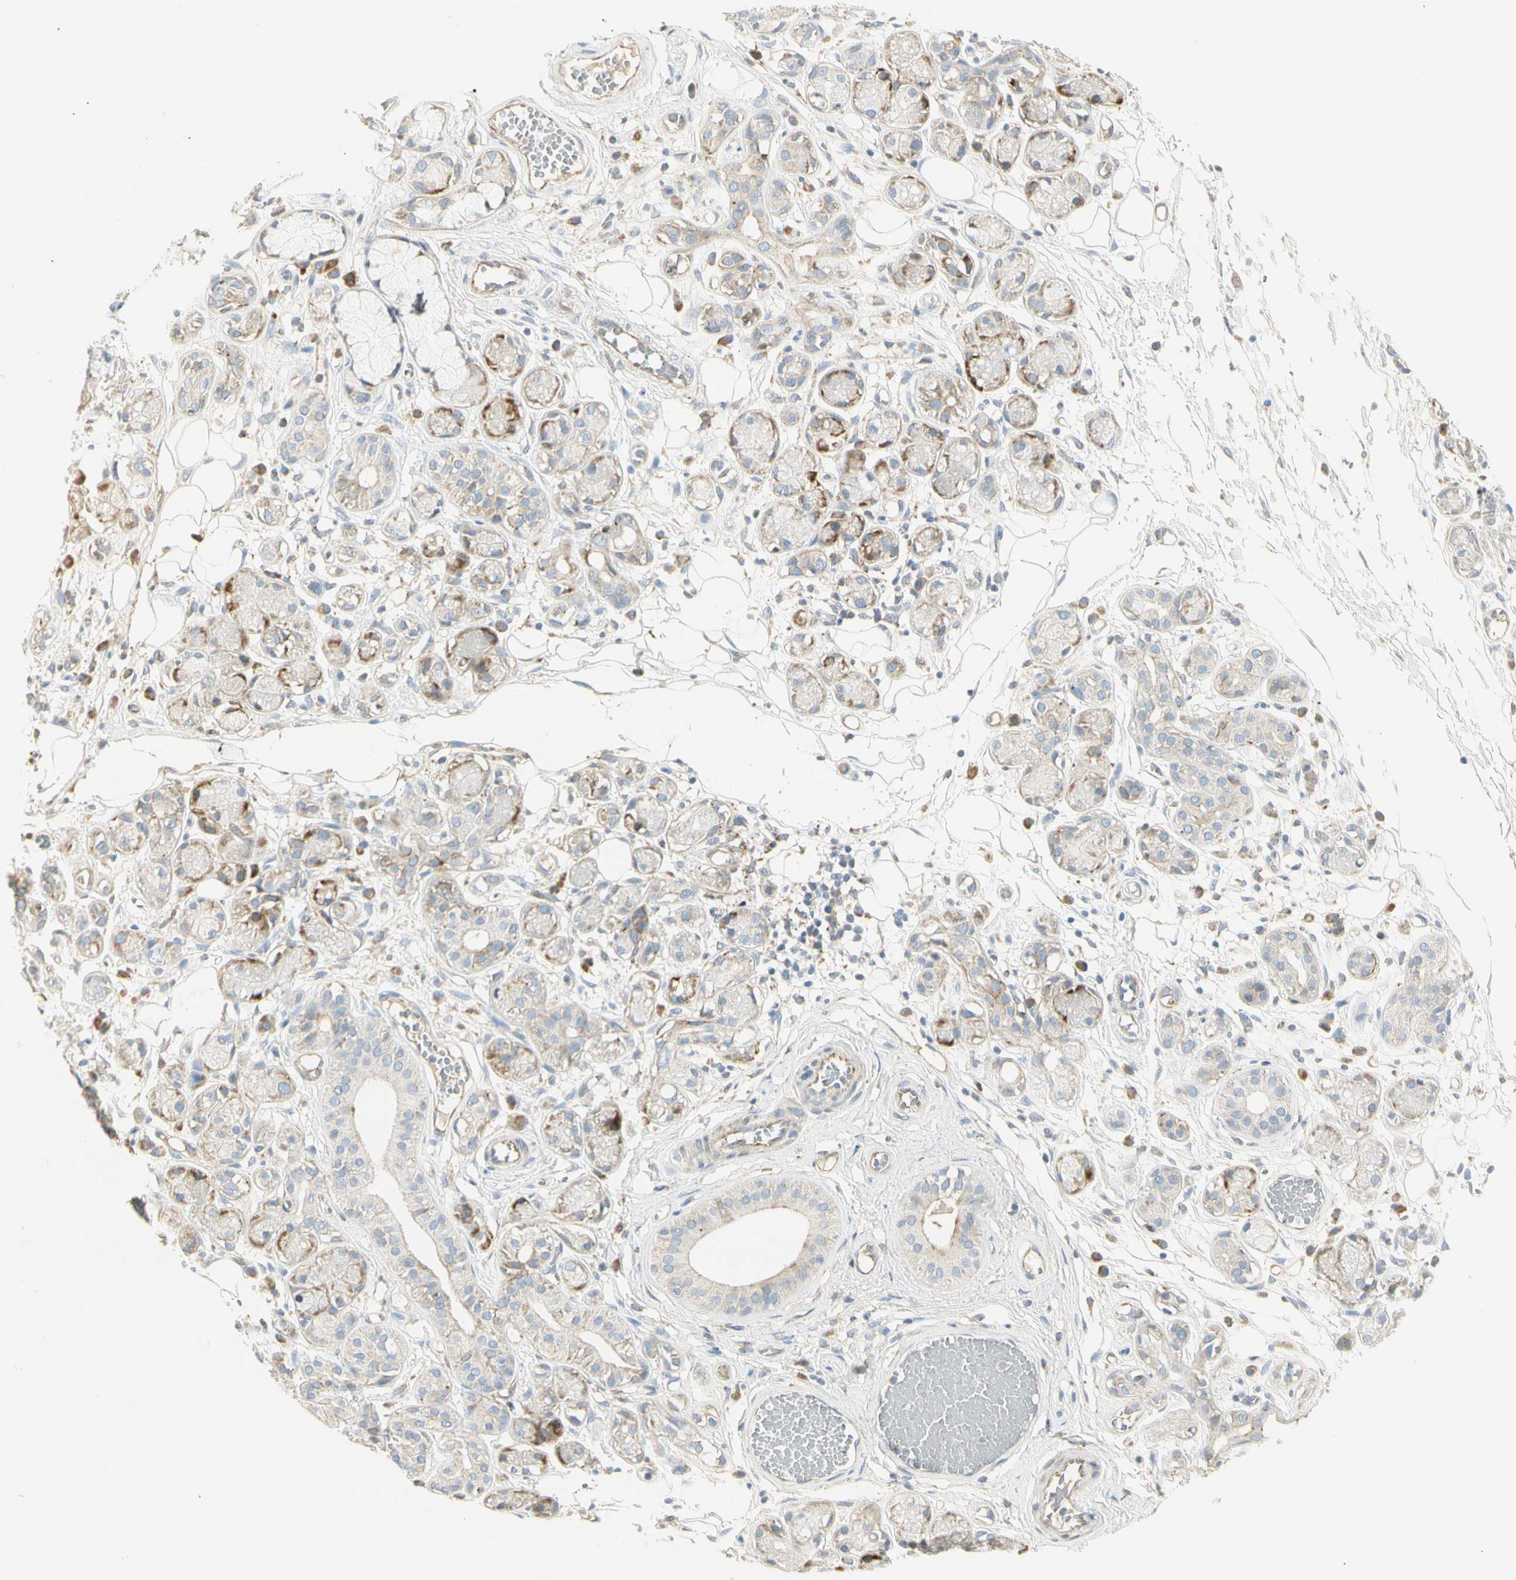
{"staining": {"intensity": "negative", "quantity": "none", "location": "none"}, "tissue": "adipose tissue", "cell_type": "Adipocytes", "image_type": "normal", "snomed": [{"axis": "morphology", "description": "Normal tissue, NOS"}, {"axis": "morphology", "description": "Inflammation, NOS"}, {"axis": "topography", "description": "Vascular tissue"}, {"axis": "topography", "description": "Salivary gland"}], "caption": "Micrograph shows no significant protein staining in adipocytes of benign adipose tissue. (Stains: DAB (3,3'-diaminobenzidine) immunohistochemistry (IHC) with hematoxylin counter stain, Microscopy: brightfield microscopy at high magnification).", "gene": "TNFSF11", "patient": {"sex": "female", "age": 75}}